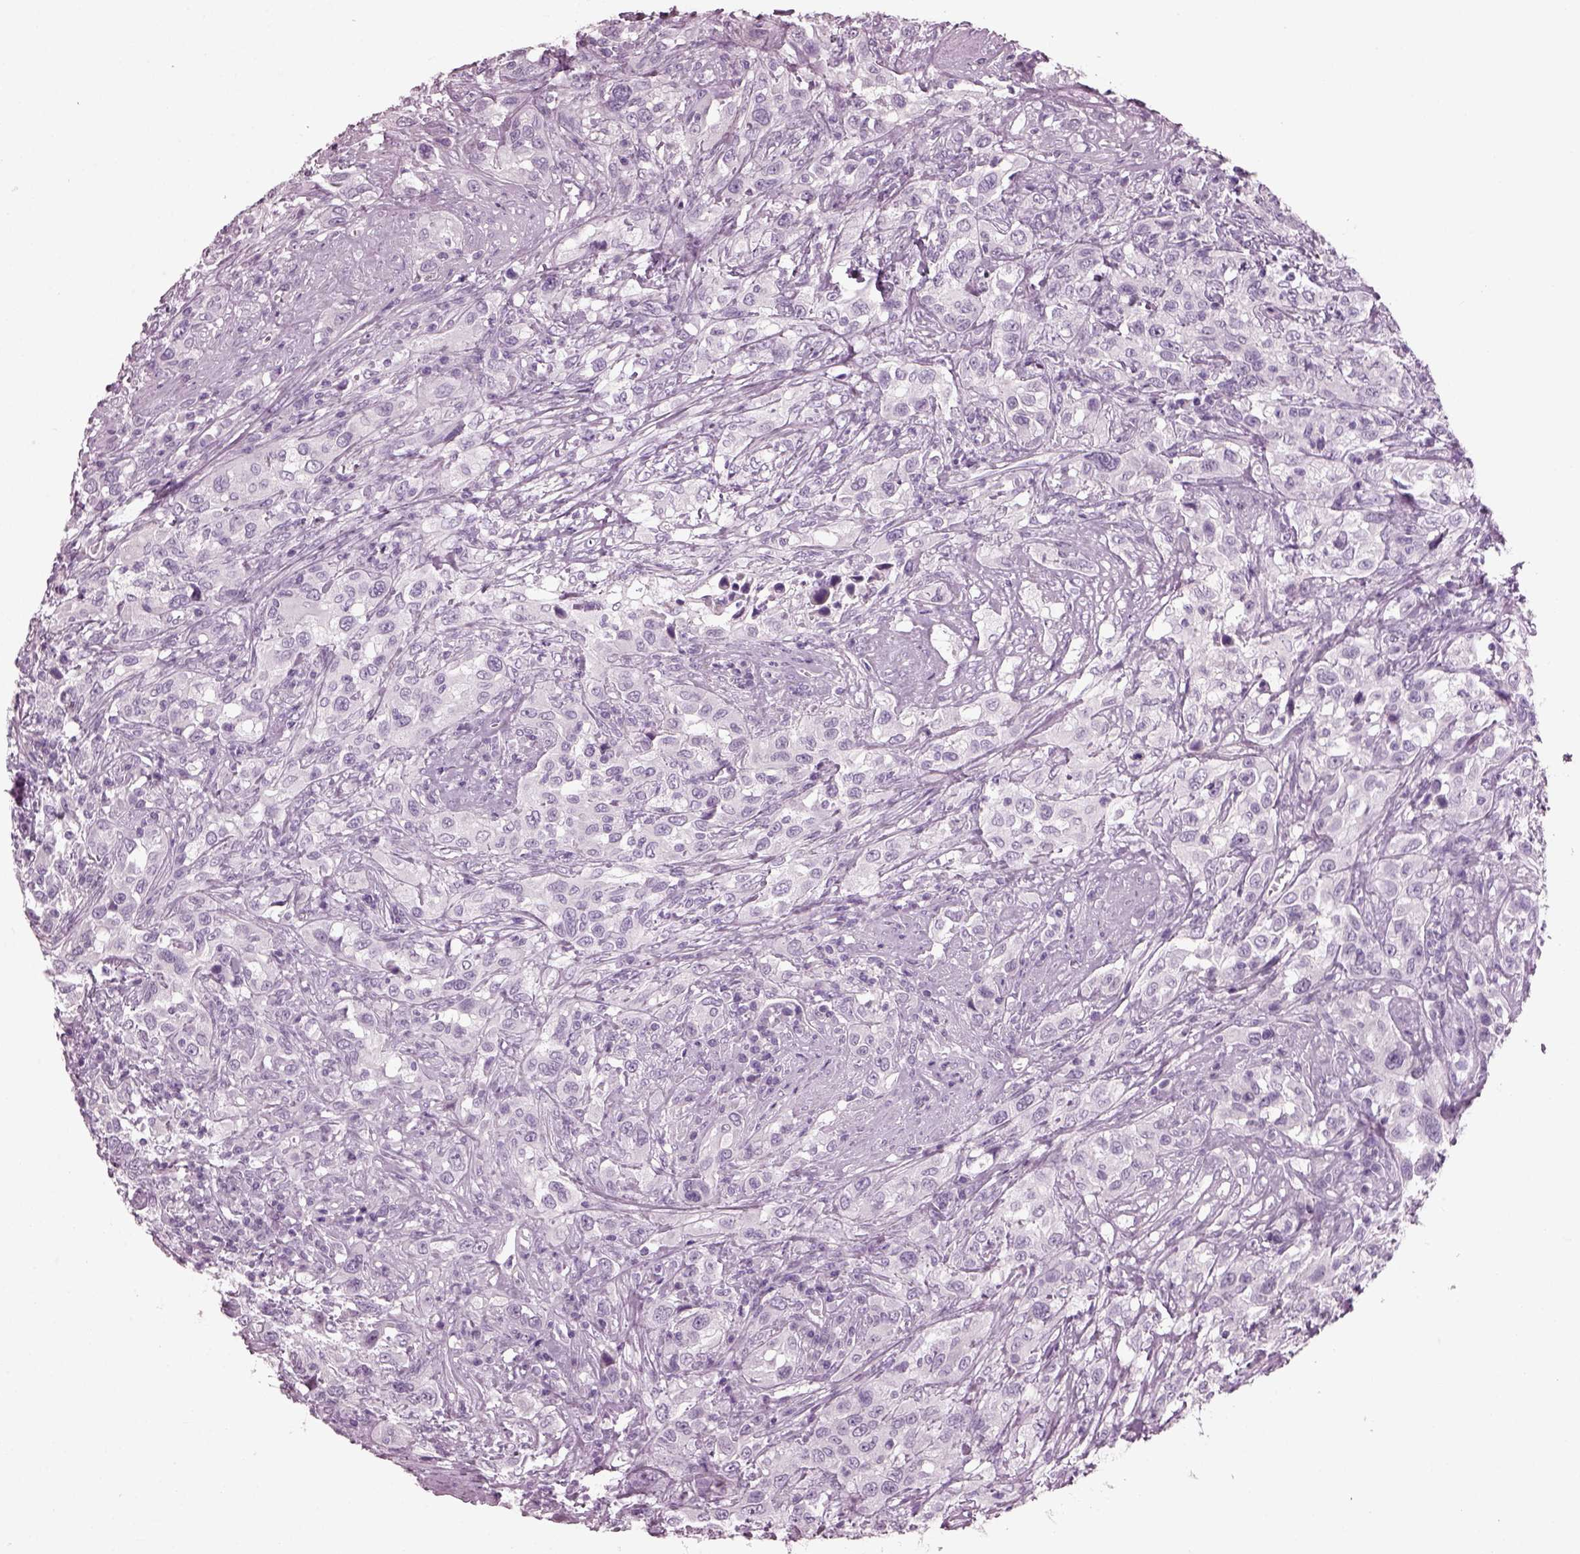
{"staining": {"intensity": "negative", "quantity": "none", "location": "none"}, "tissue": "urothelial cancer", "cell_type": "Tumor cells", "image_type": "cancer", "snomed": [{"axis": "morphology", "description": "Urothelial carcinoma, NOS"}, {"axis": "morphology", "description": "Urothelial carcinoma, High grade"}, {"axis": "topography", "description": "Urinary bladder"}], "caption": "High power microscopy image of an immunohistochemistry (IHC) photomicrograph of transitional cell carcinoma, revealing no significant staining in tumor cells.", "gene": "PDC", "patient": {"sex": "female", "age": 64}}